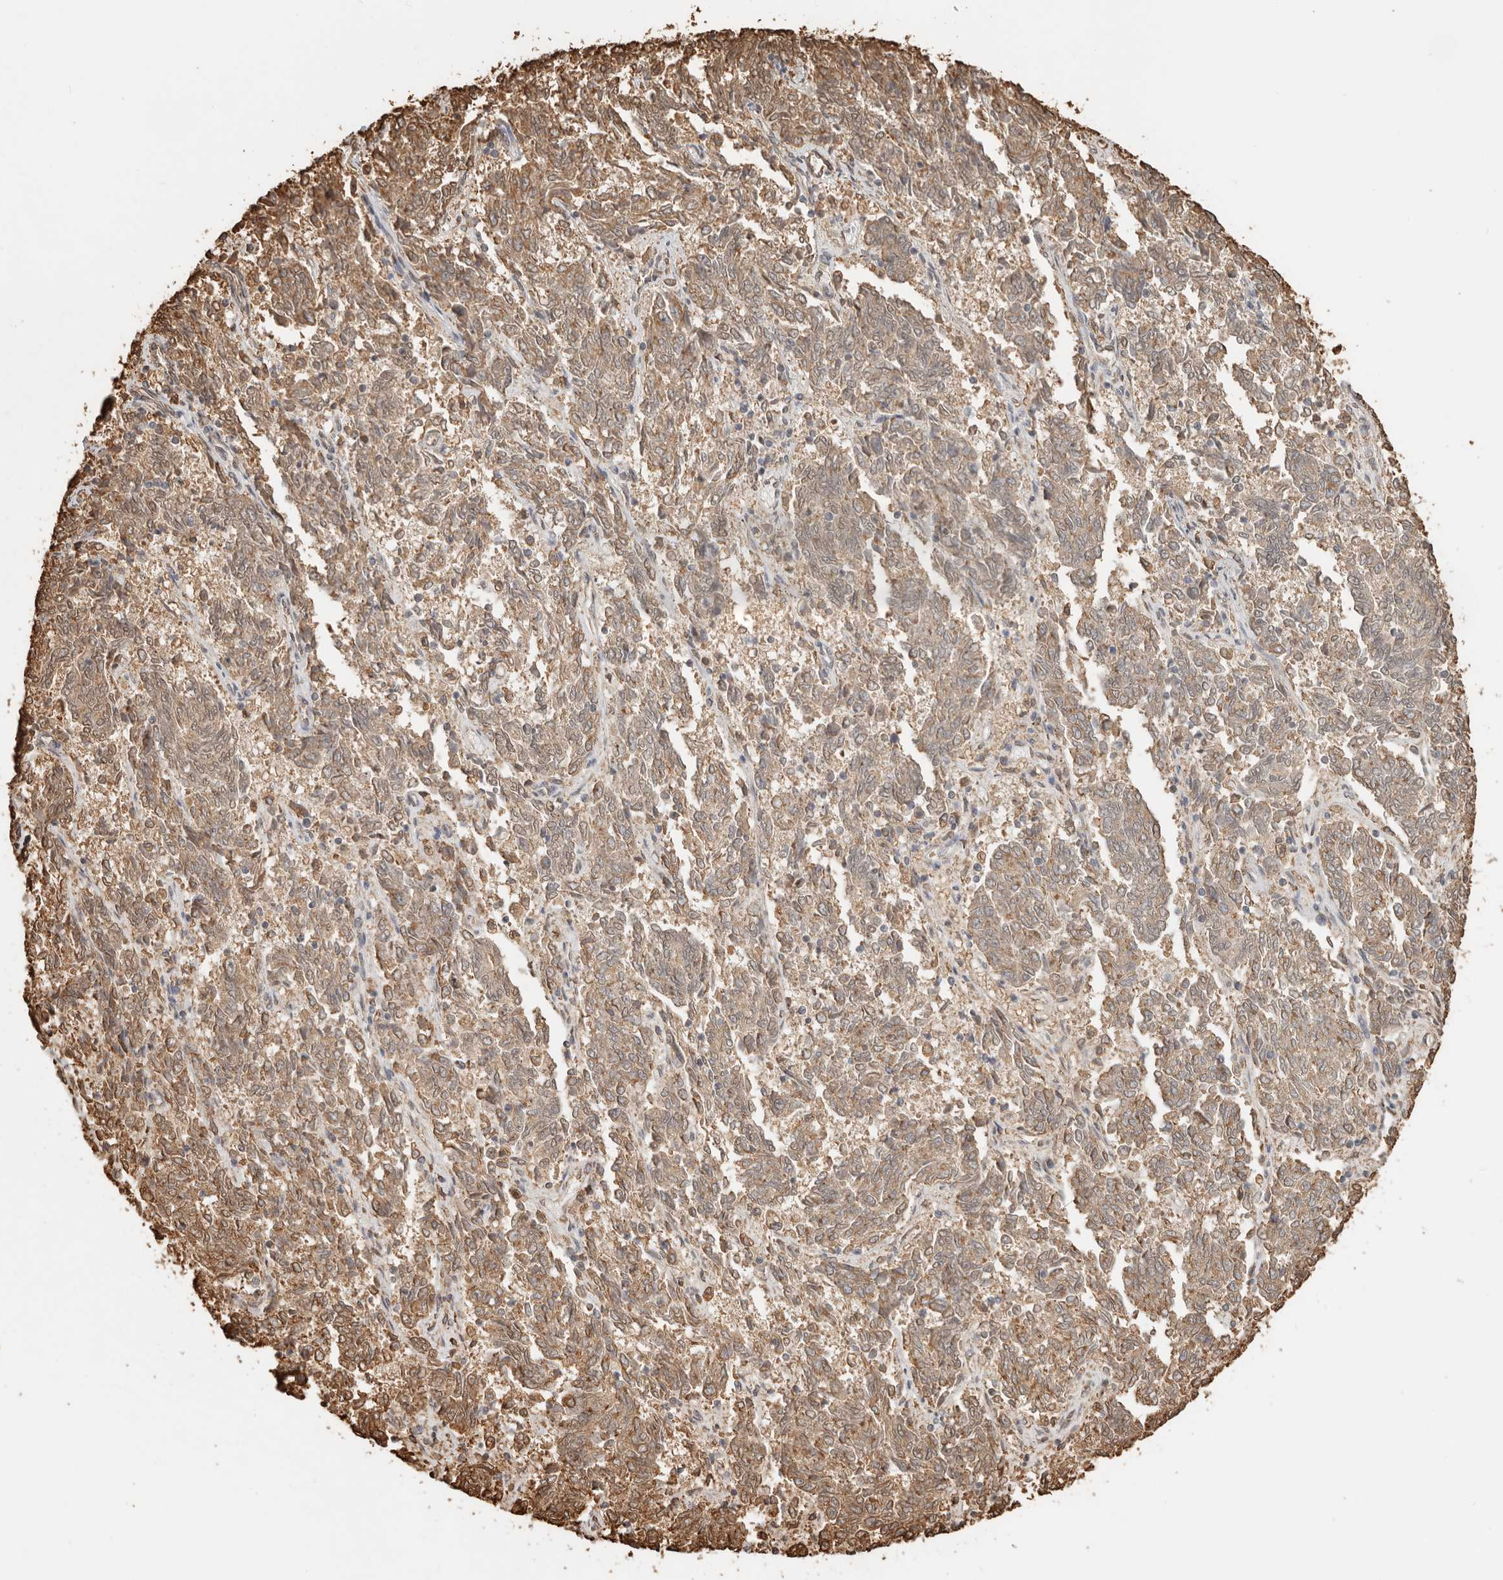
{"staining": {"intensity": "moderate", "quantity": ">75%", "location": "cytoplasmic/membranous,nuclear"}, "tissue": "endometrial cancer", "cell_type": "Tumor cells", "image_type": "cancer", "snomed": [{"axis": "morphology", "description": "Adenocarcinoma, NOS"}, {"axis": "topography", "description": "Endometrium"}], "caption": "Immunohistochemistry of human endometrial cancer (adenocarcinoma) displays medium levels of moderate cytoplasmic/membranous and nuclear positivity in about >75% of tumor cells.", "gene": "ARHGEF10L", "patient": {"sex": "female", "age": 80}}